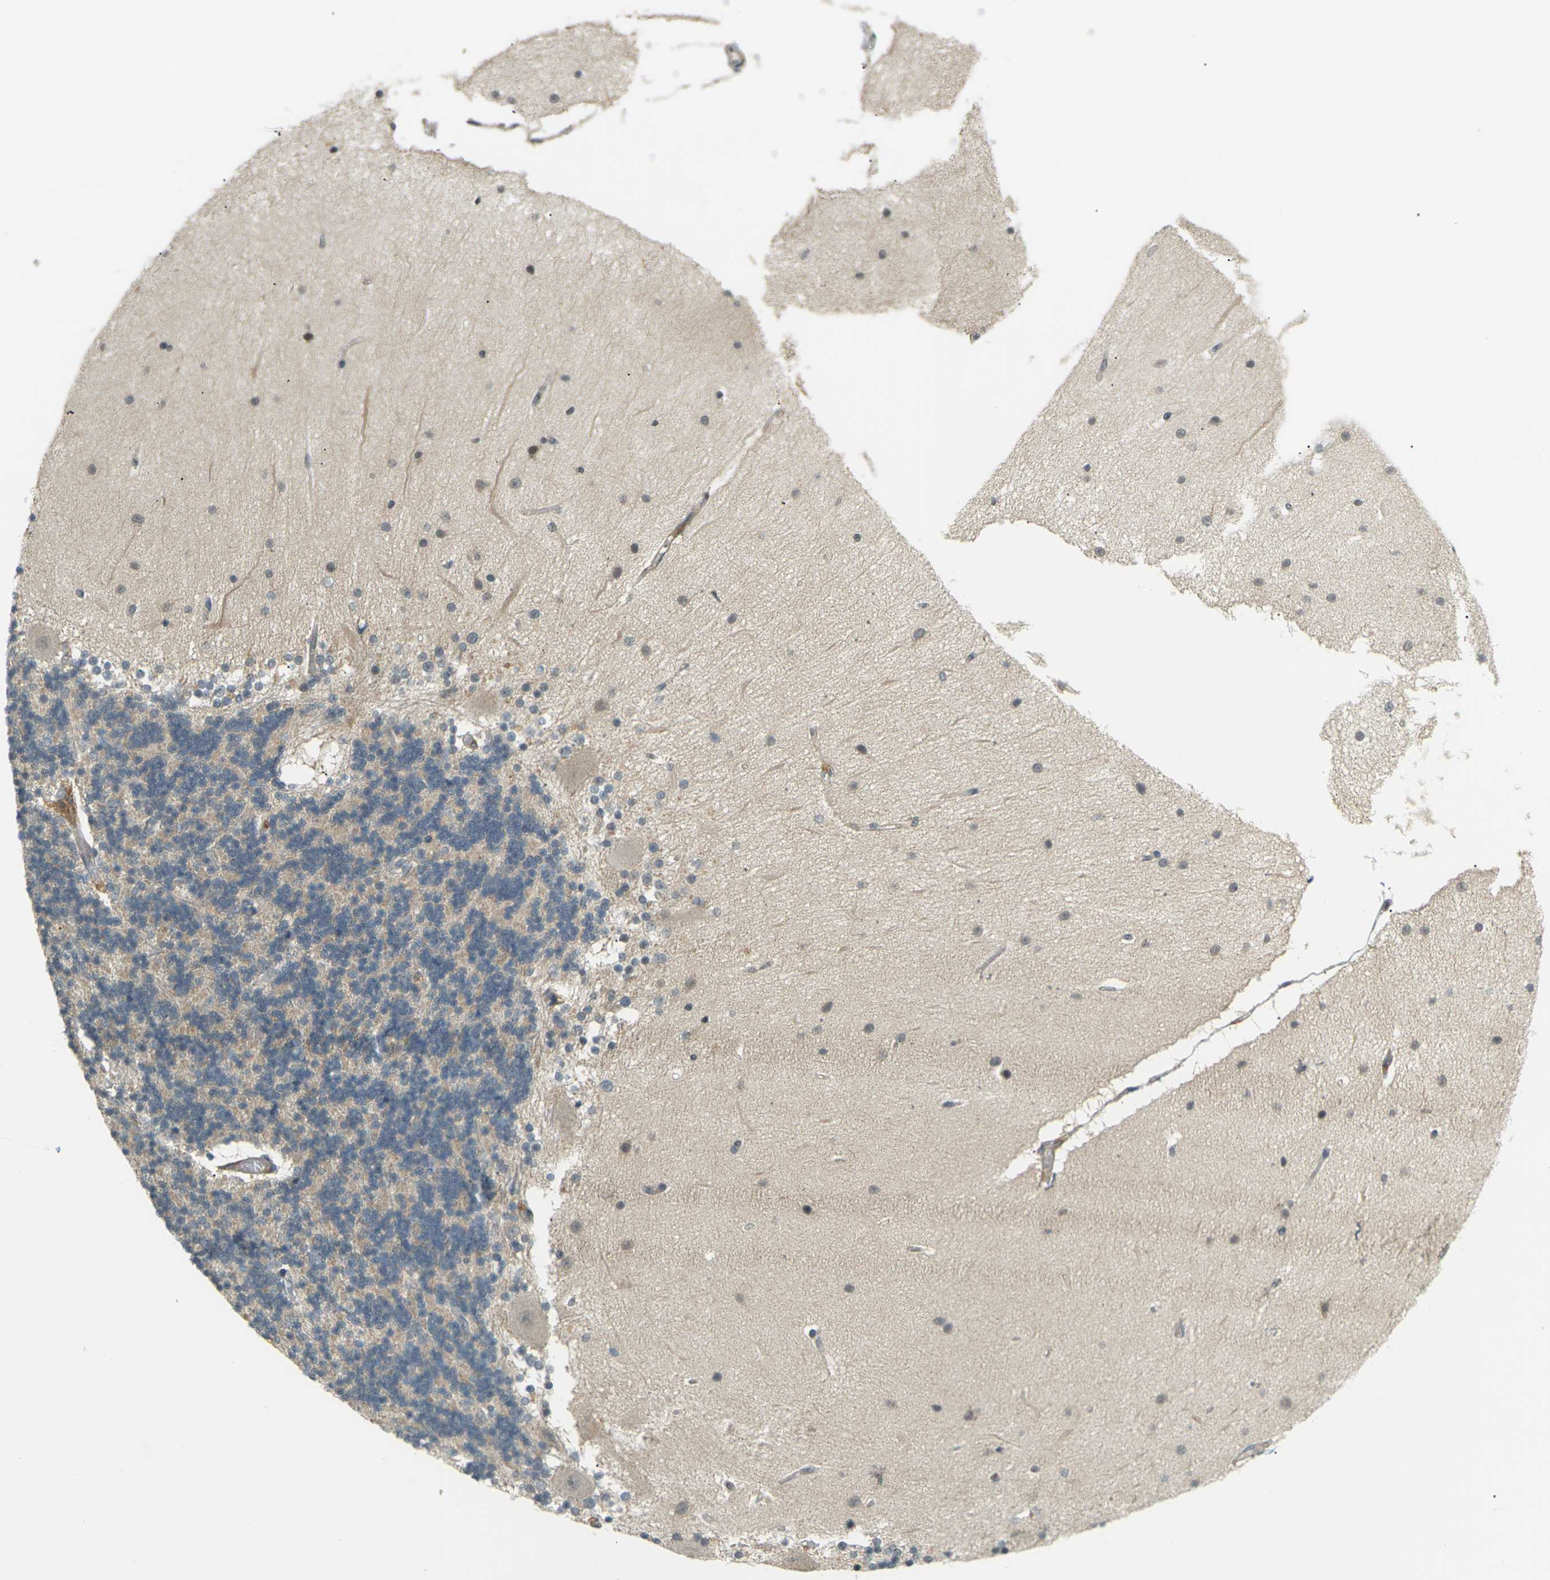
{"staining": {"intensity": "negative", "quantity": "none", "location": "none"}, "tissue": "cerebellum", "cell_type": "Cells in granular layer", "image_type": "normal", "snomed": [{"axis": "morphology", "description": "Normal tissue, NOS"}, {"axis": "topography", "description": "Cerebellum"}], "caption": "An immunohistochemistry (IHC) histopathology image of unremarkable cerebellum is shown. There is no staining in cells in granular layer of cerebellum. (Brightfield microscopy of DAB IHC at high magnification).", "gene": "SOCS6", "patient": {"sex": "female", "age": 54}}